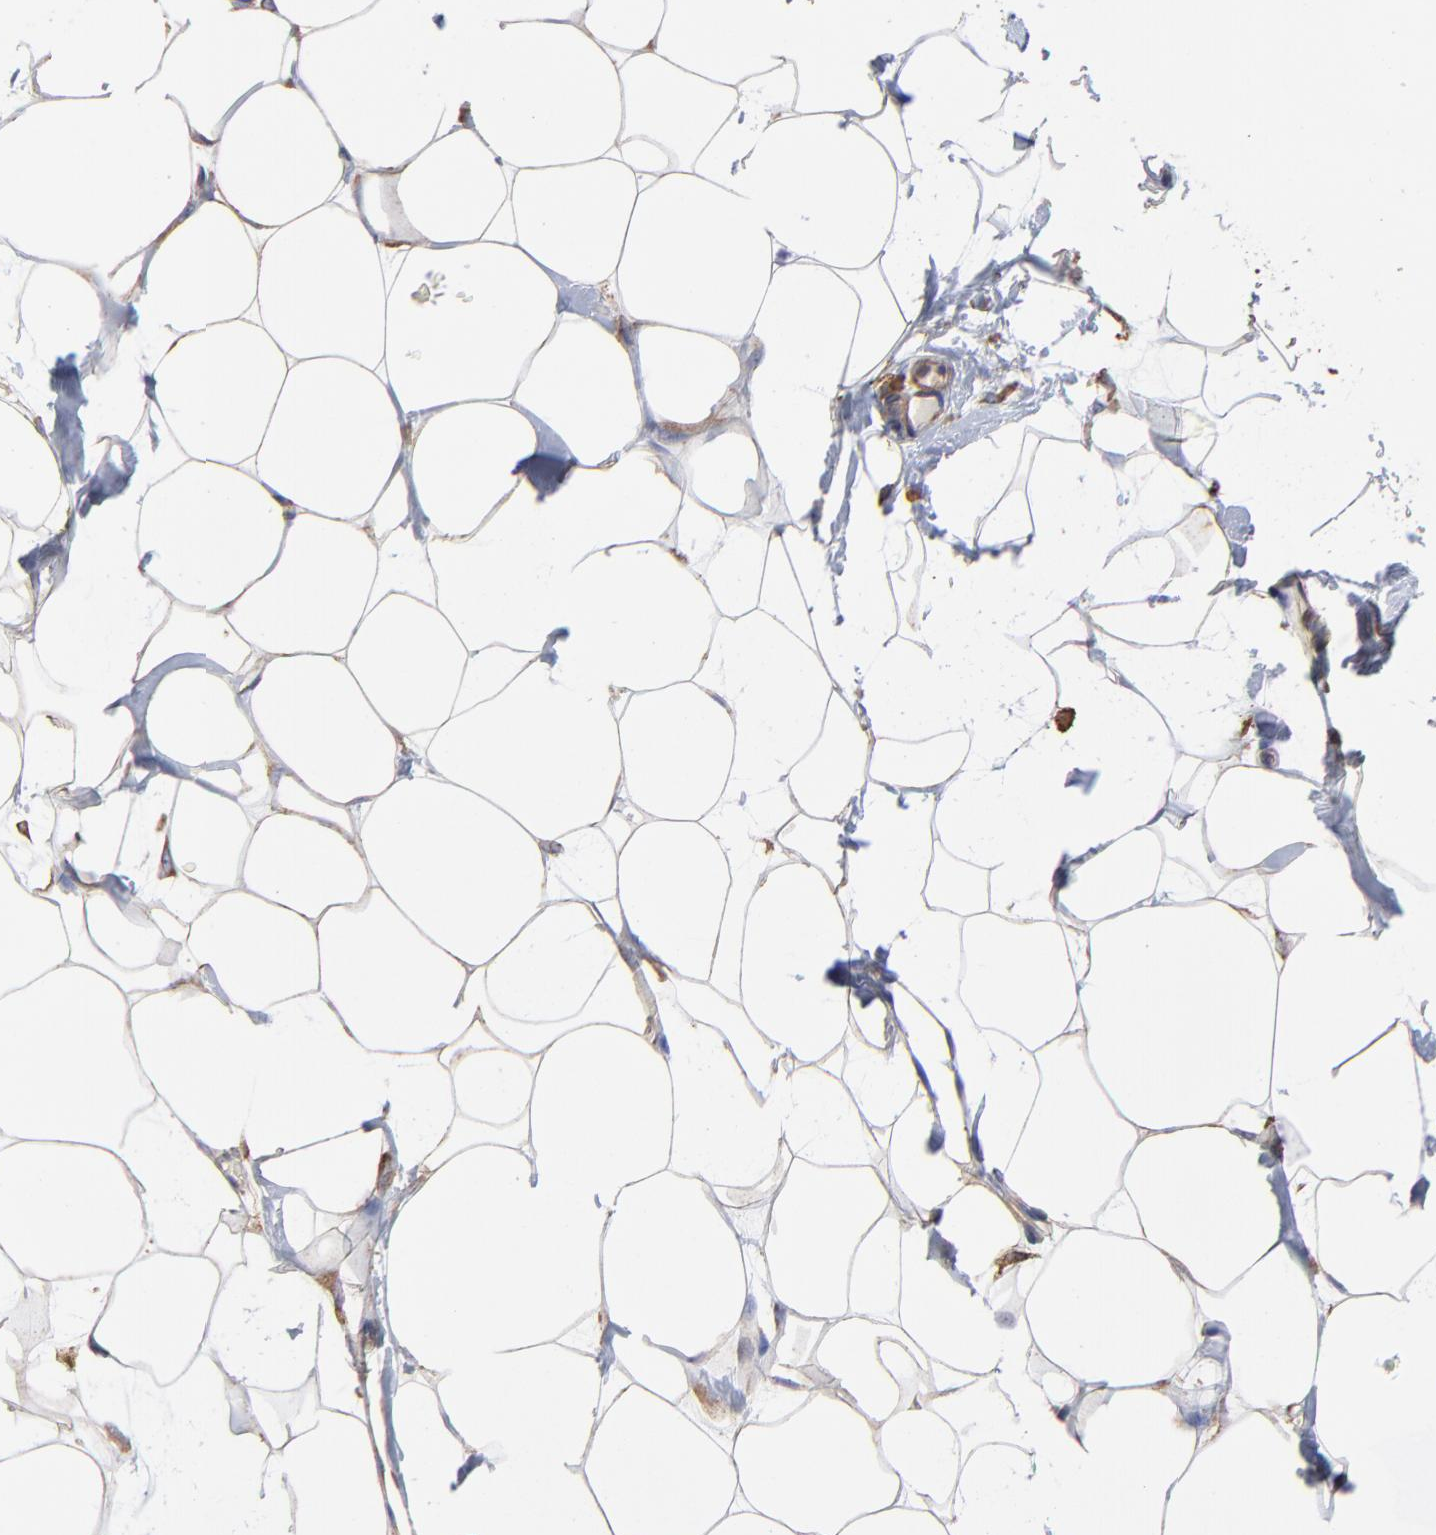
{"staining": {"intensity": "negative", "quantity": "none", "location": "none"}, "tissue": "breast", "cell_type": "Adipocytes", "image_type": "normal", "snomed": [{"axis": "morphology", "description": "Normal tissue, NOS"}, {"axis": "topography", "description": "Breast"}, {"axis": "topography", "description": "Adipose tissue"}], "caption": "Adipocytes are negative for protein expression in benign human breast. The staining was performed using DAB to visualize the protein expression in brown, while the nuclei were stained in blue with hematoxylin (Magnification: 20x).", "gene": "PFKM", "patient": {"sex": "female", "age": 25}}